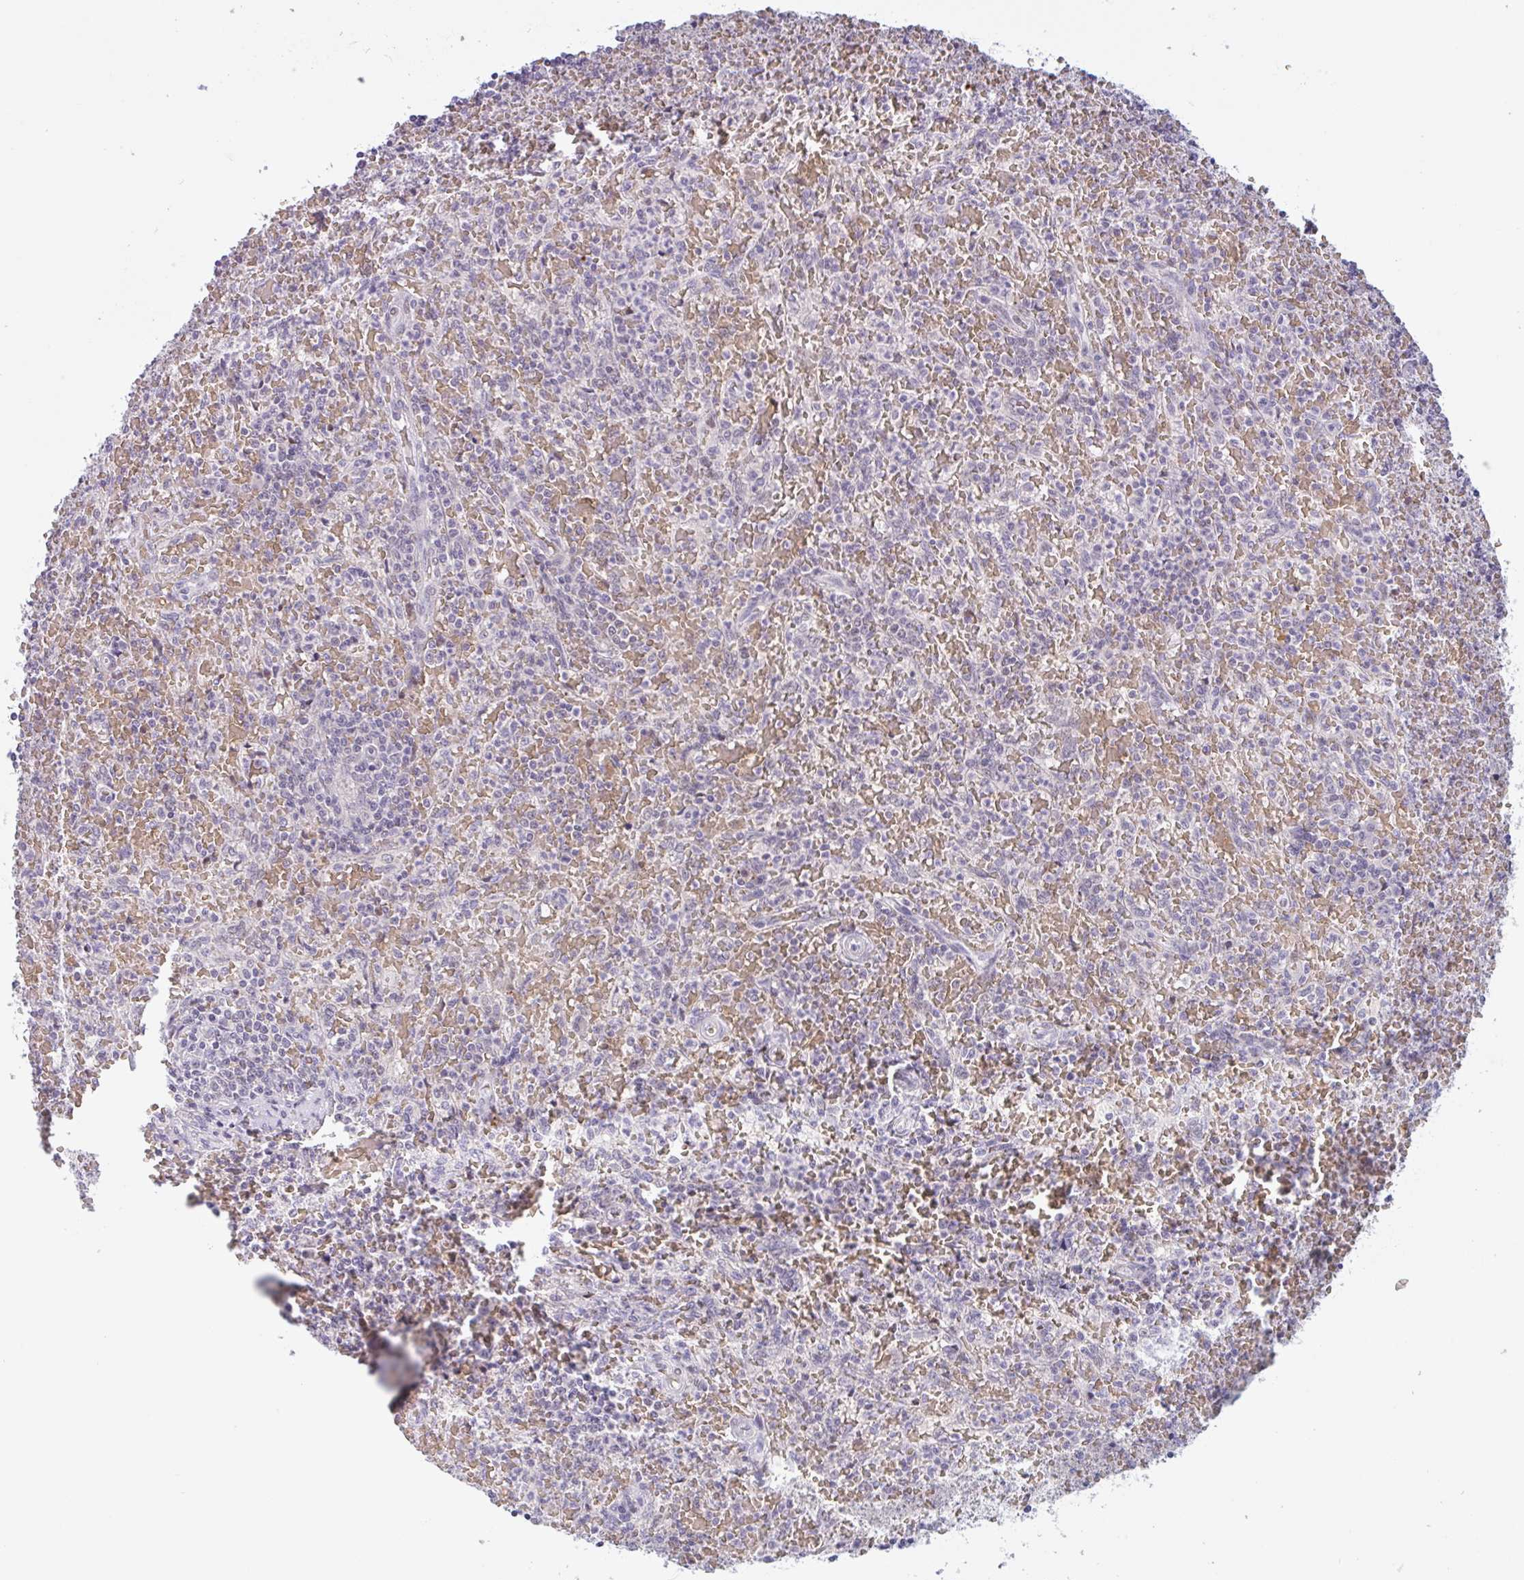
{"staining": {"intensity": "negative", "quantity": "none", "location": "none"}, "tissue": "lymphoma", "cell_type": "Tumor cells", "image_type": "cancer", "snomed": [{"axis": "morphology", "description": "Malignant lymphoma, non-Hodgkin's type, Low grade"}, {"axis": "topography", "description": "Spleen"}], "caption": "Tumor cells are negative for protein expression in human low-grade malignant lymphoma, non-Hodgkin's type.", "gene": "RHAG", "patient": {"sex": "female", "age": 64}}